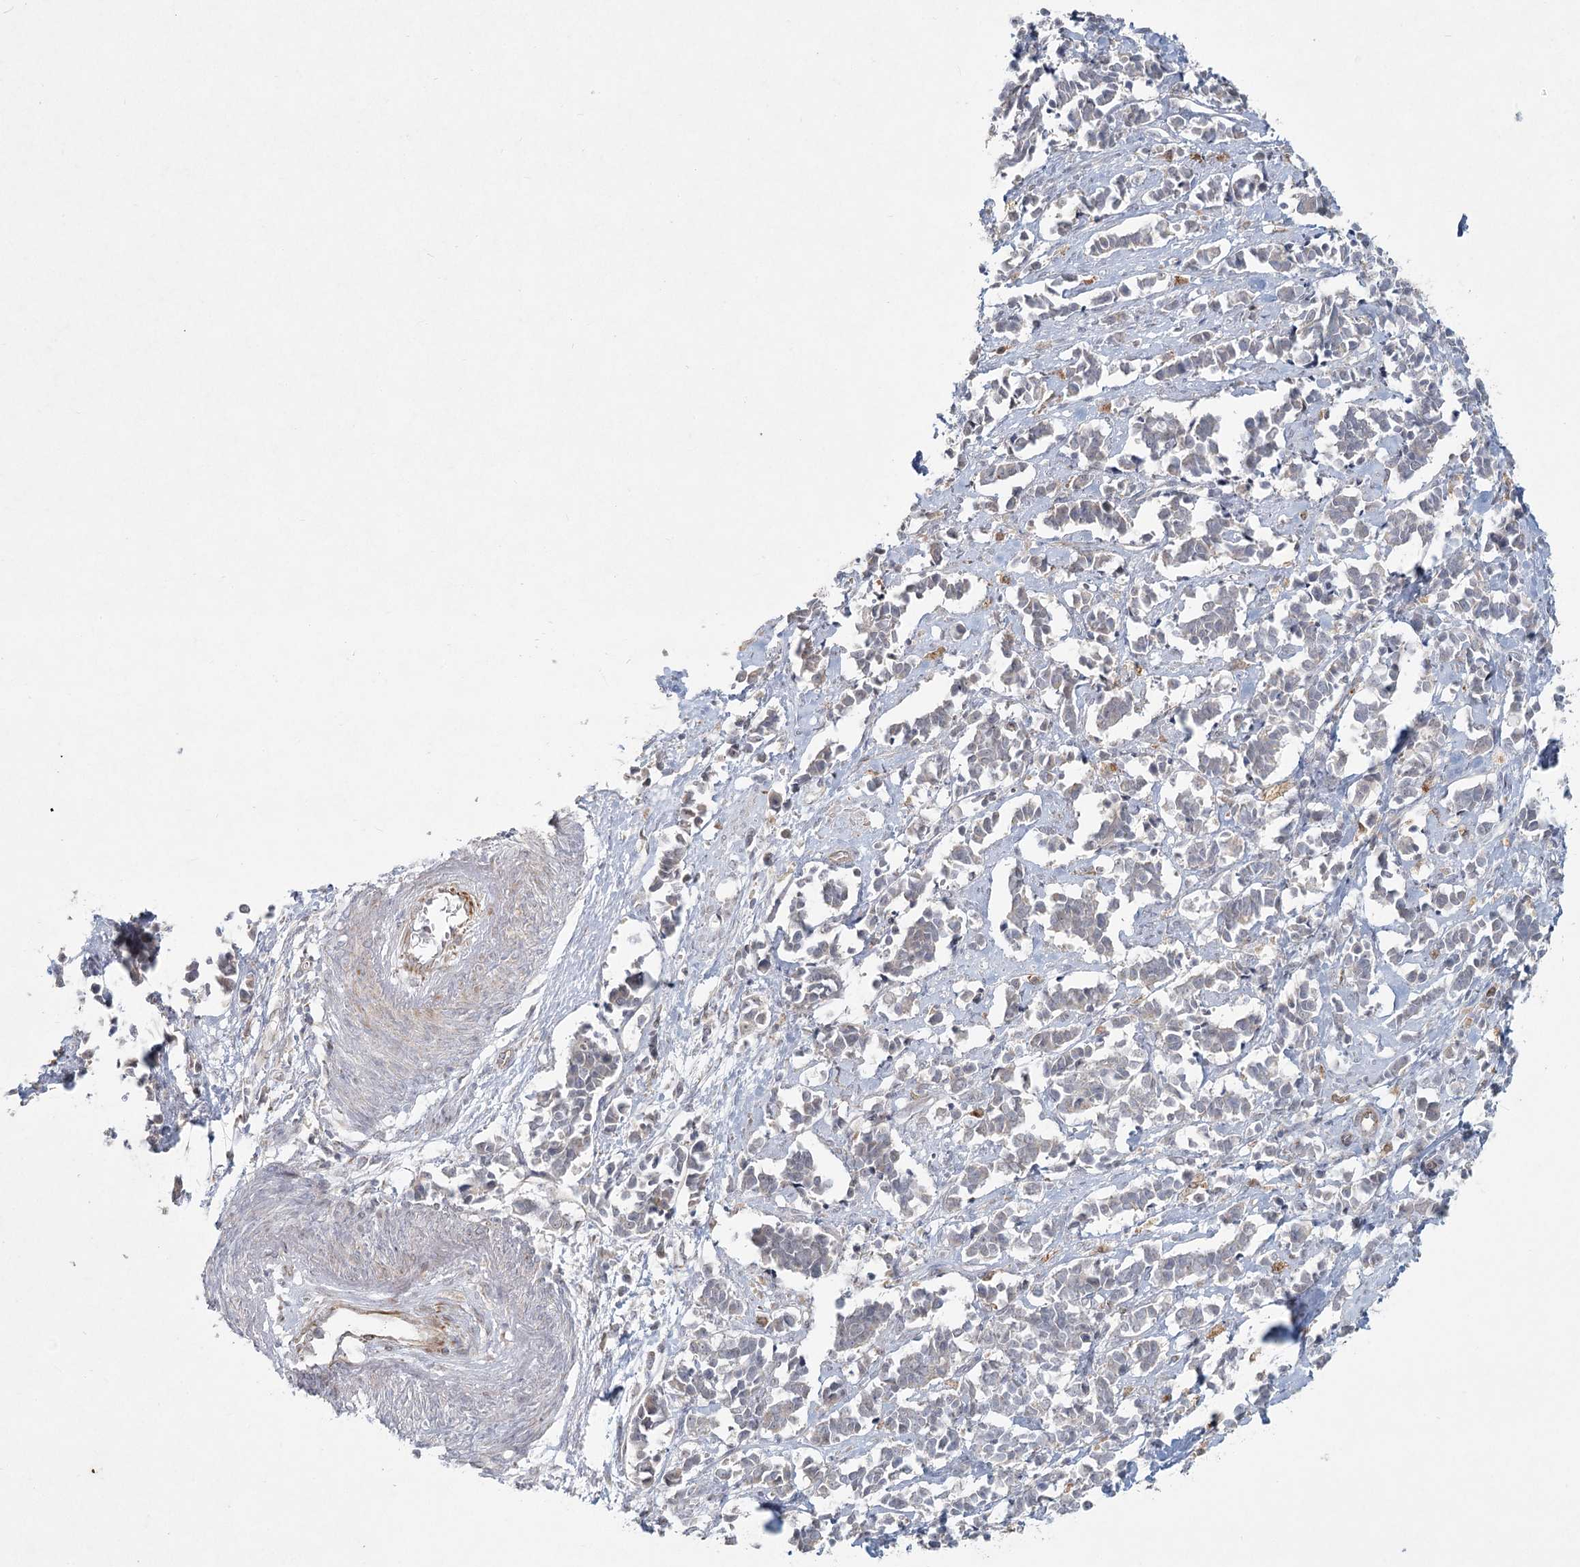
{"staining": {"intensity": "negative", "quantity": "none", "location": "none"}, "tissue": "cervical cancer", "cell_type": "Tumor cells", "image_type": "cancer", "snomed": [{"axis": "morphology", "description": "Normal tissue, NOS"}, {"axis": "morphology", "description": "Squamous cell carcinoma, NOS"}, {"axis": "topography", "description": "Cervix"}], "caption": "An image of cervical squamous cell carcinoma stained for a protein displays no brown staining in tumor cells.", "gene": "LRP2BP", "patient": {"sex": "female", "age": 35}}